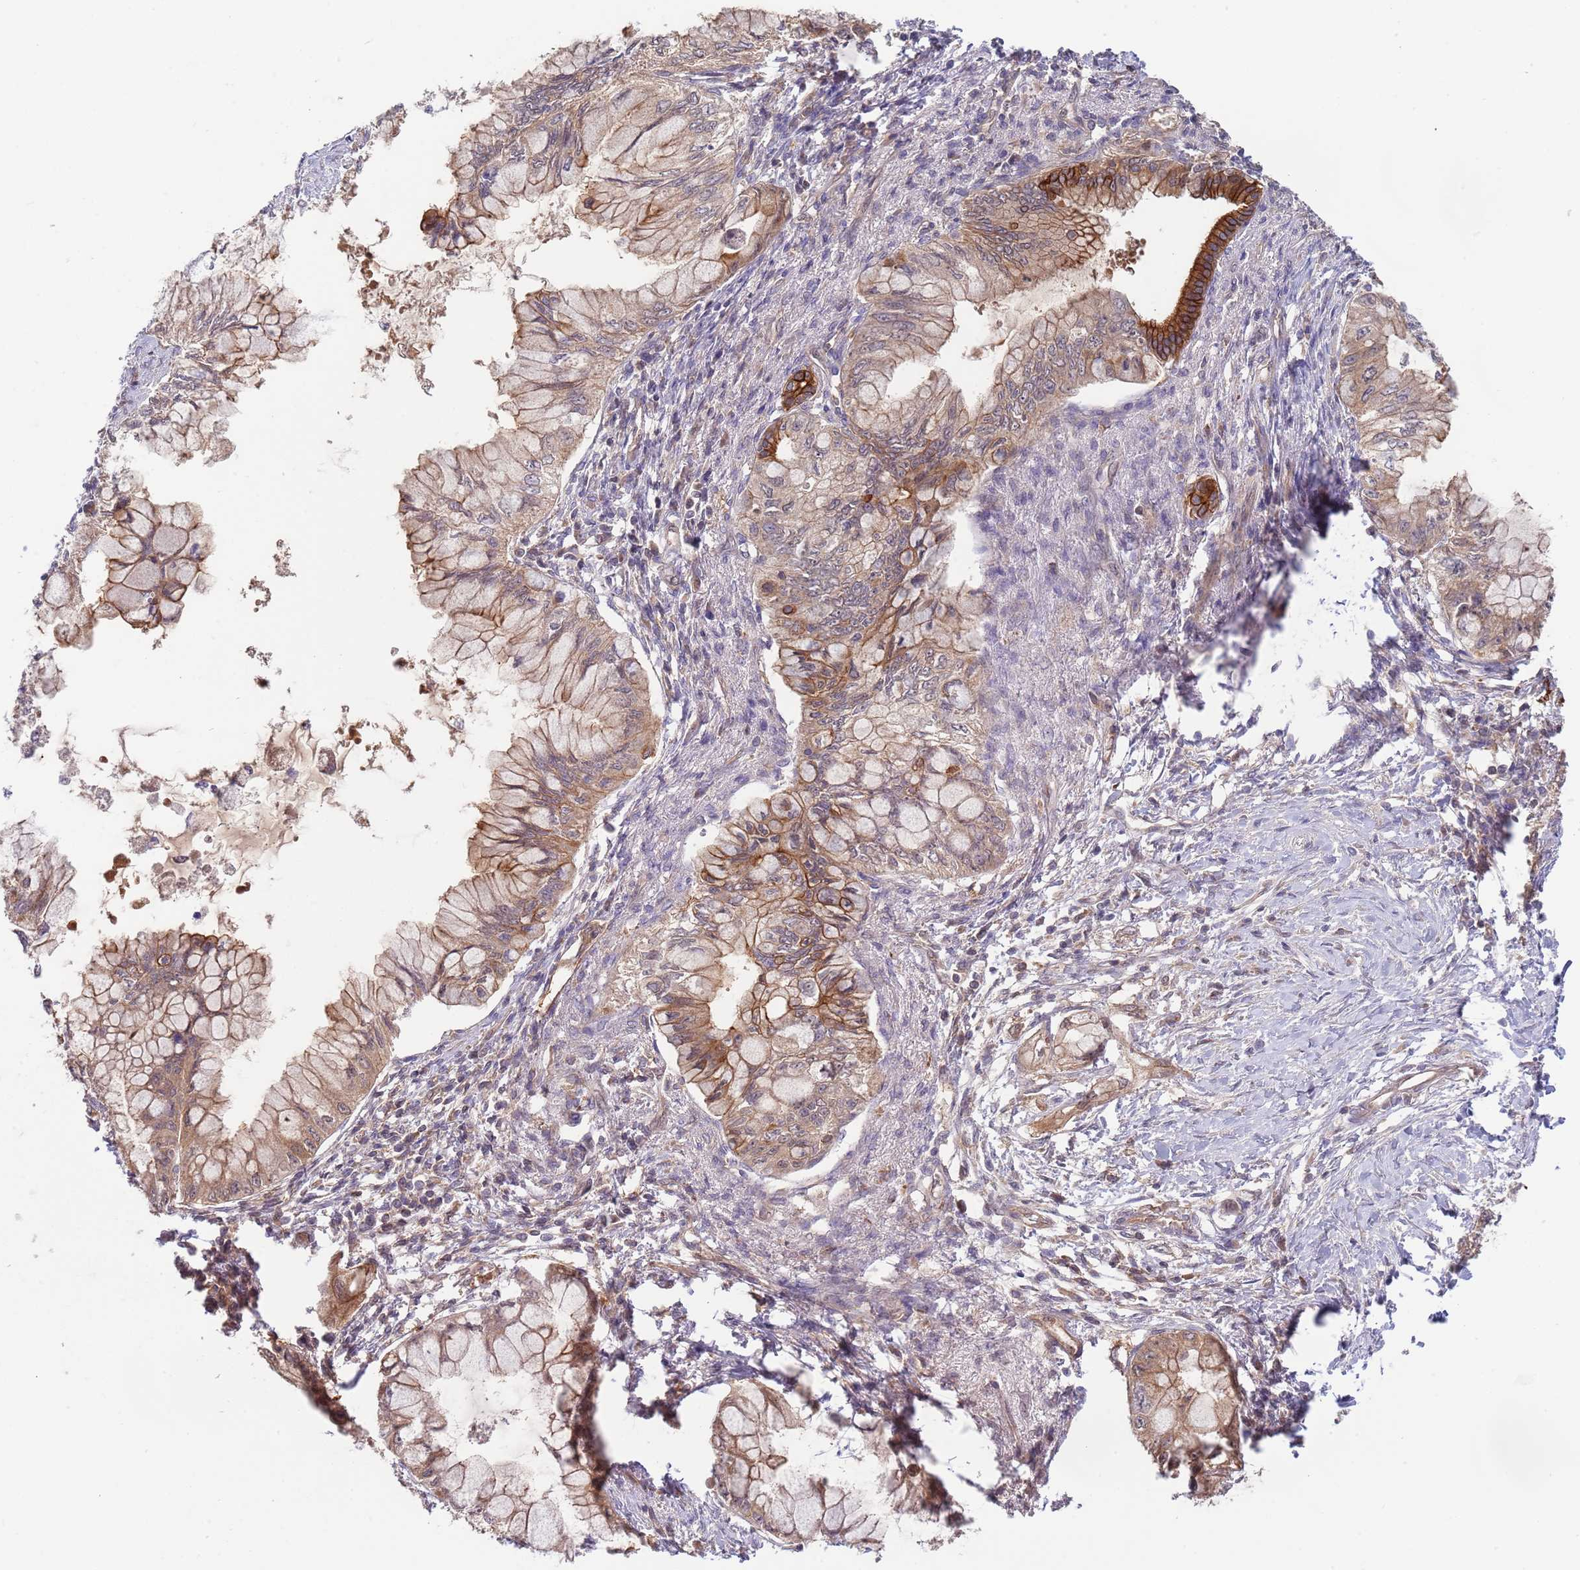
{"staining": {"intensity": "moderate", "quantity": "25%-75%", "location": "cytoplasmic/membranous"}, "tissue": "pancreatic cancer", "cell_type": "Tumor cells", "image_type": "cancer", "snomed": [{"axis": "morphology", "description": "Adenocarcinoma, NOS"}, {"axis": "topography", "description": "Pancreas"}], "caption": "A brown stain shows moderate cytoplasmic/membranous staining of a protein in human pancreatic cancer tumor cells. The protein of interest is shown in brown color, while the nuclei are stained blue.", "gene": "GSDMD", "patient": {"sex": "male", "age": 48}}